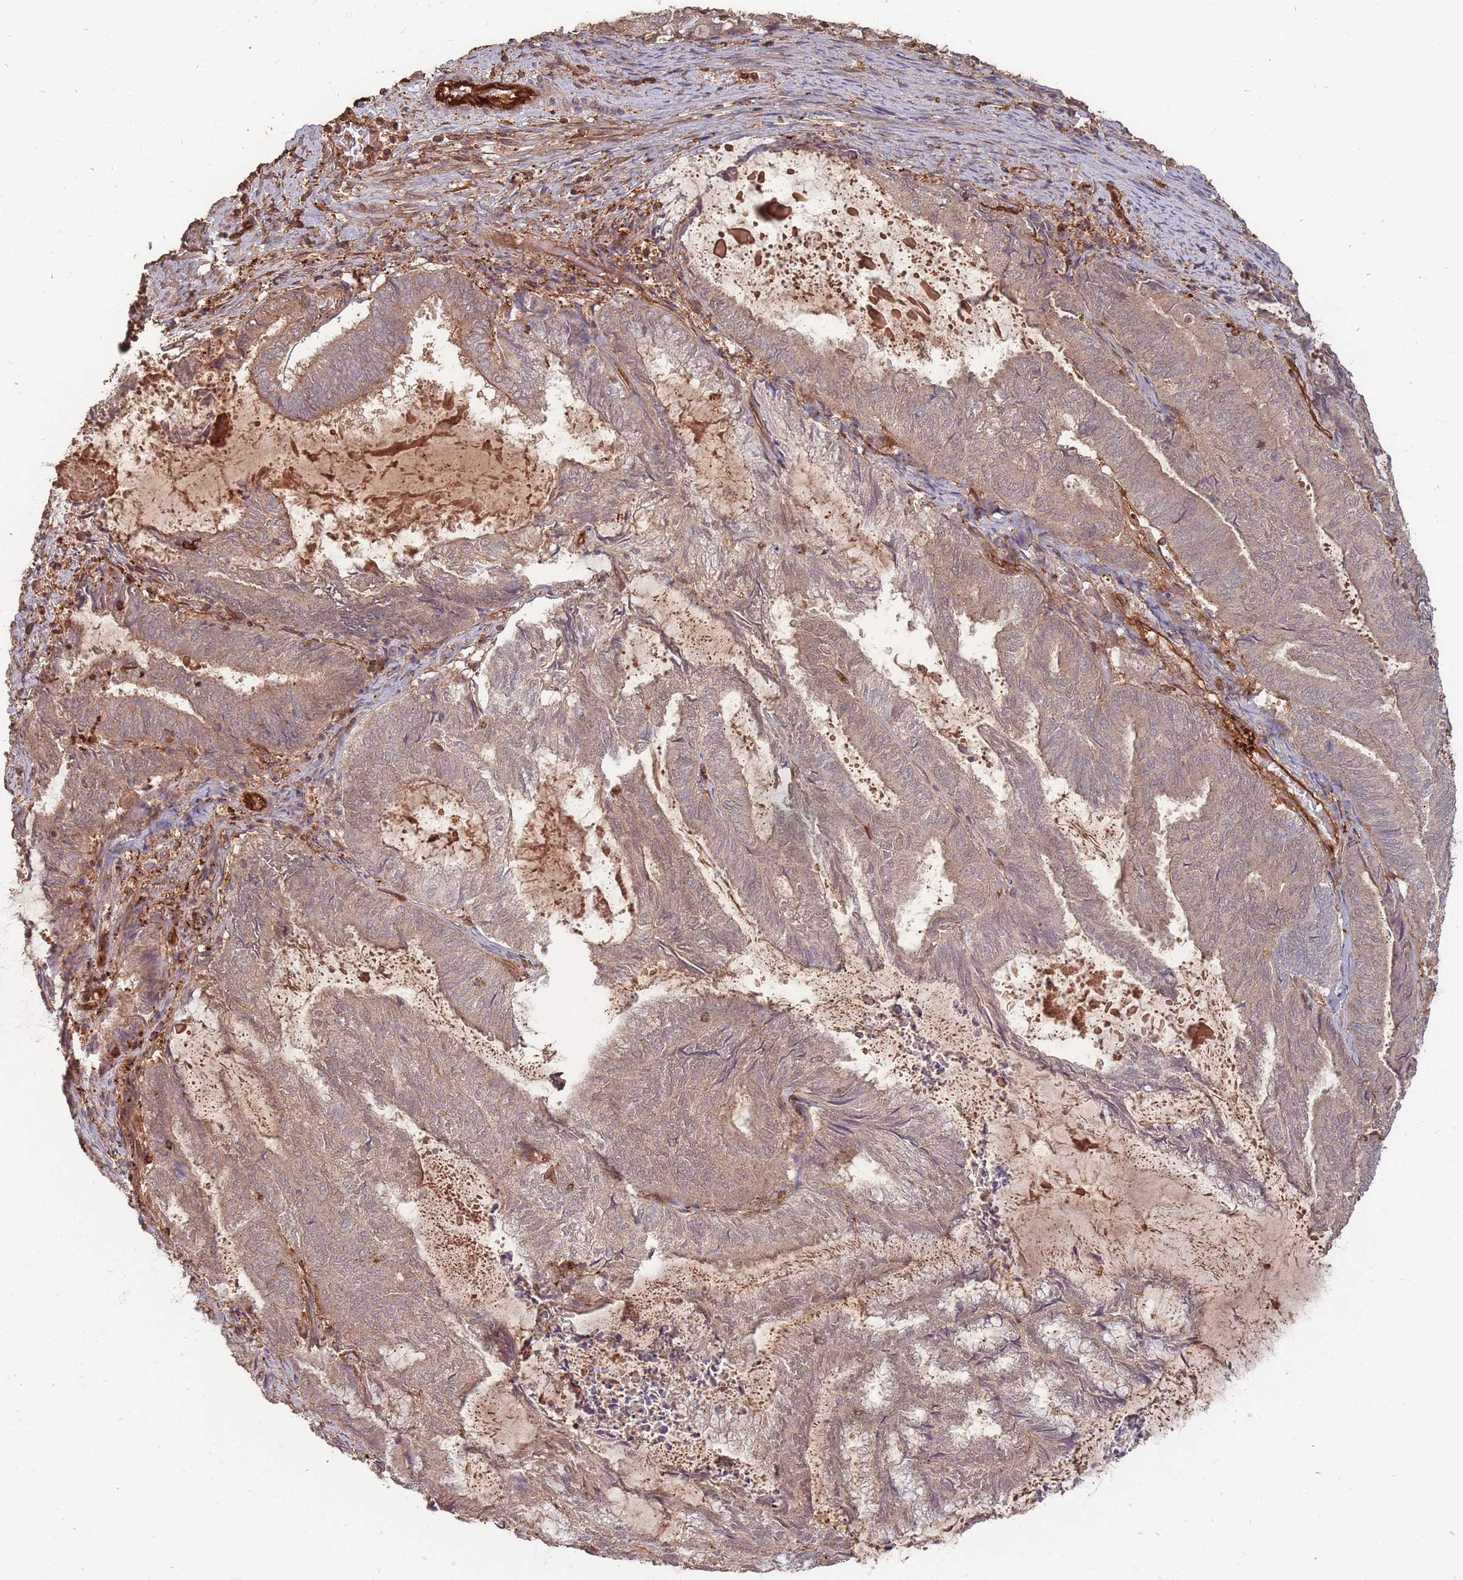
{"staining": {"intensity": "weak", "quantity": "25%-75%", "location": "cytoplasmic/membranous"}, "tissue": "endometrial cancer", "cell_type": "Tumor cells", "image_type": "cancer", "snomed": [{"axis": "morphology", "description": "Adenocarcinoma, NOS"}, {"axis": "topography", "description": "Endometrium"}], "caption": "Endometrial adenocarcinoma tissue demonstrates weak cytoplasmic/membranous staining in approximately 25%-75% of tumor cells, visualized by immunohistochemistry.", "gene": "PLS3", "patient": {"sex": "female", "age": 80}}